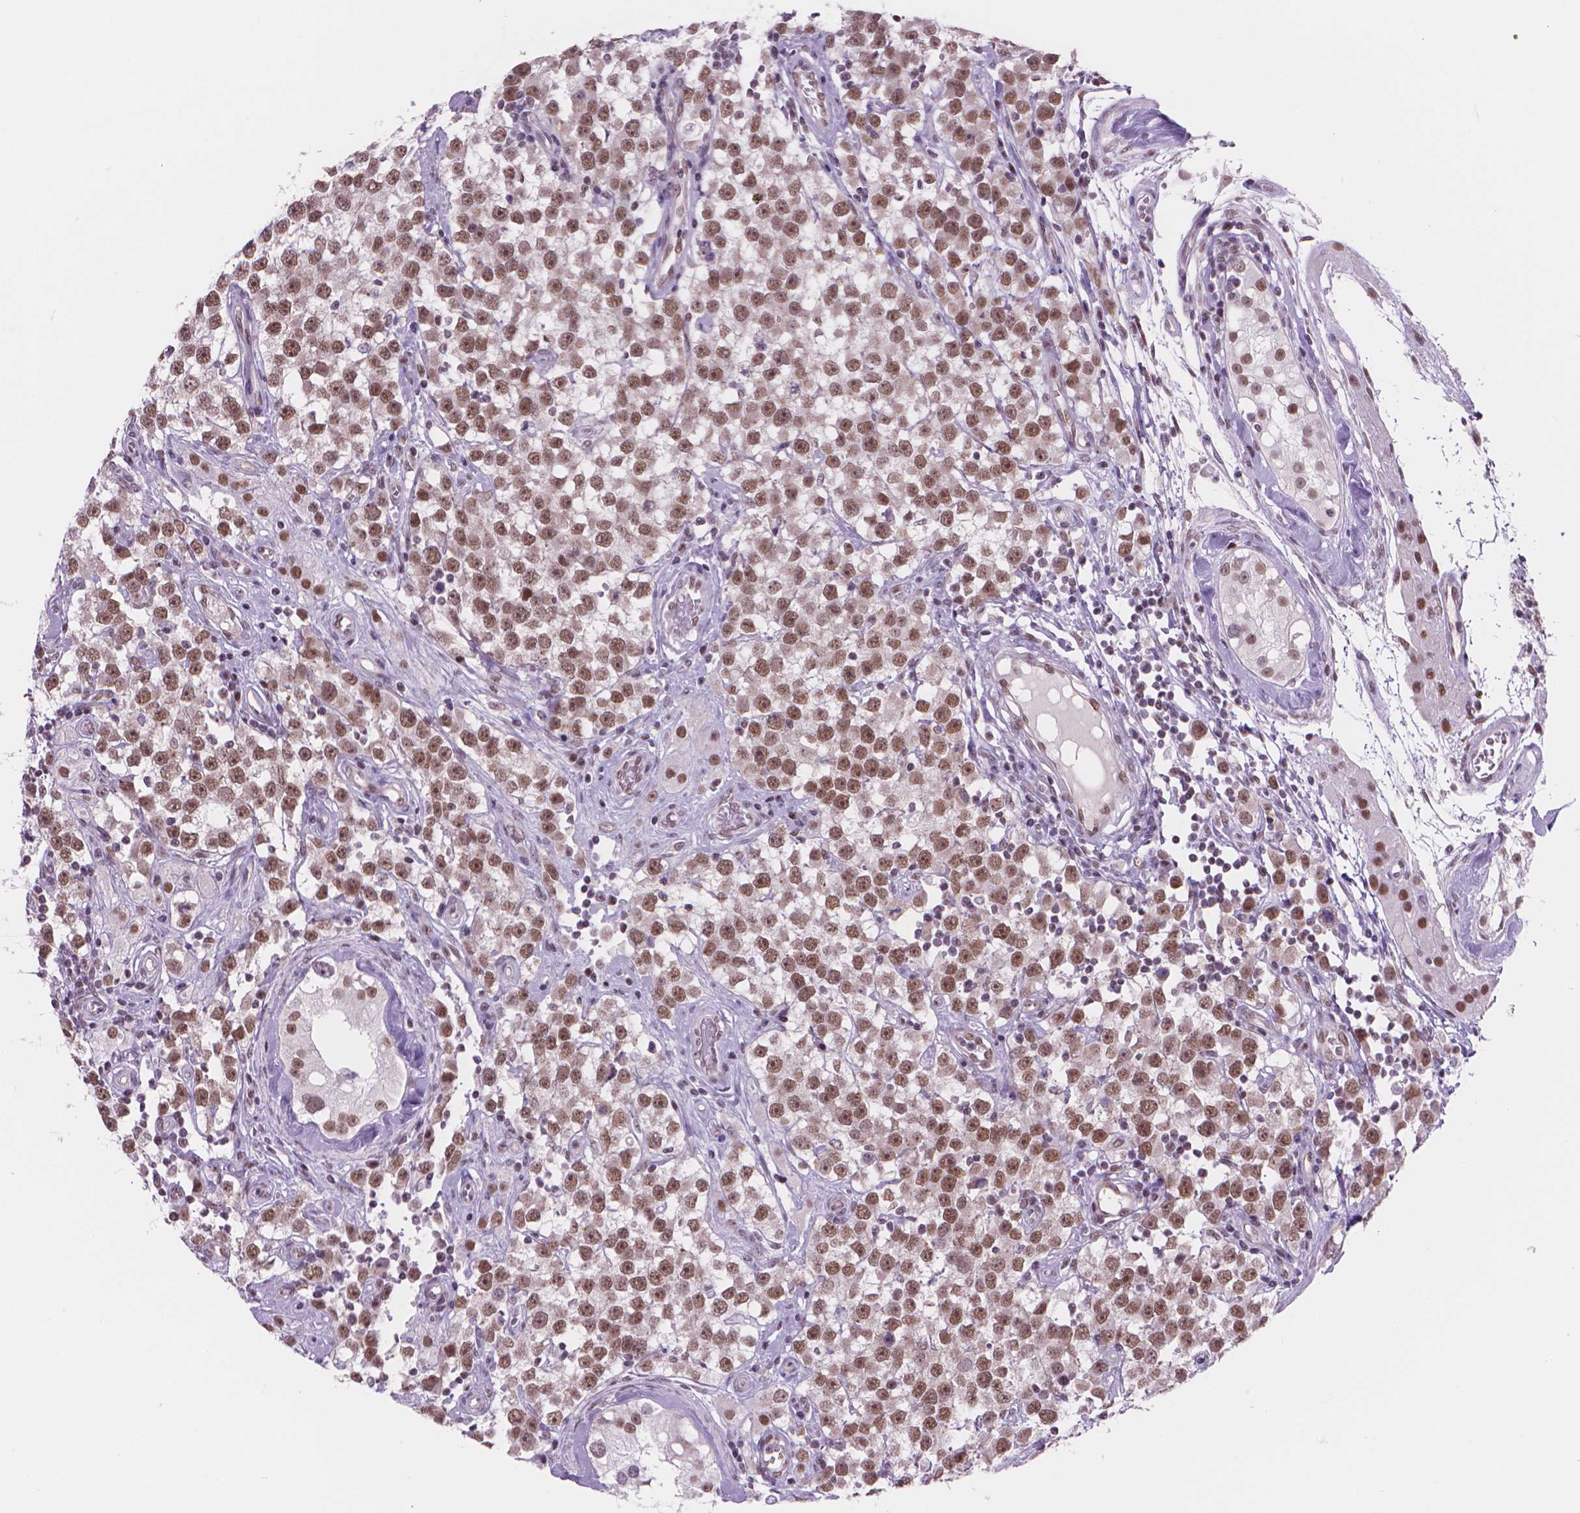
{"staining": {"intensity": "moderate", "quantity": ">75%", "location": "nuclear"}, "tissue": "testis cancer", "cell_type": "Tumor cells", "image_type": "cancer", "snomed": [{"axis": "morphology", "description": "Seminoma, NOS"}, {"axis": "topography", "description": "Testis"}], "caption": "Moderate nuclear expression is appreciated in about >75% of tumor cells in testis cancer. Nuclei are stained in blue.", "gene": "POLR3D", "patient": {"sex": "male", "age": 34}}